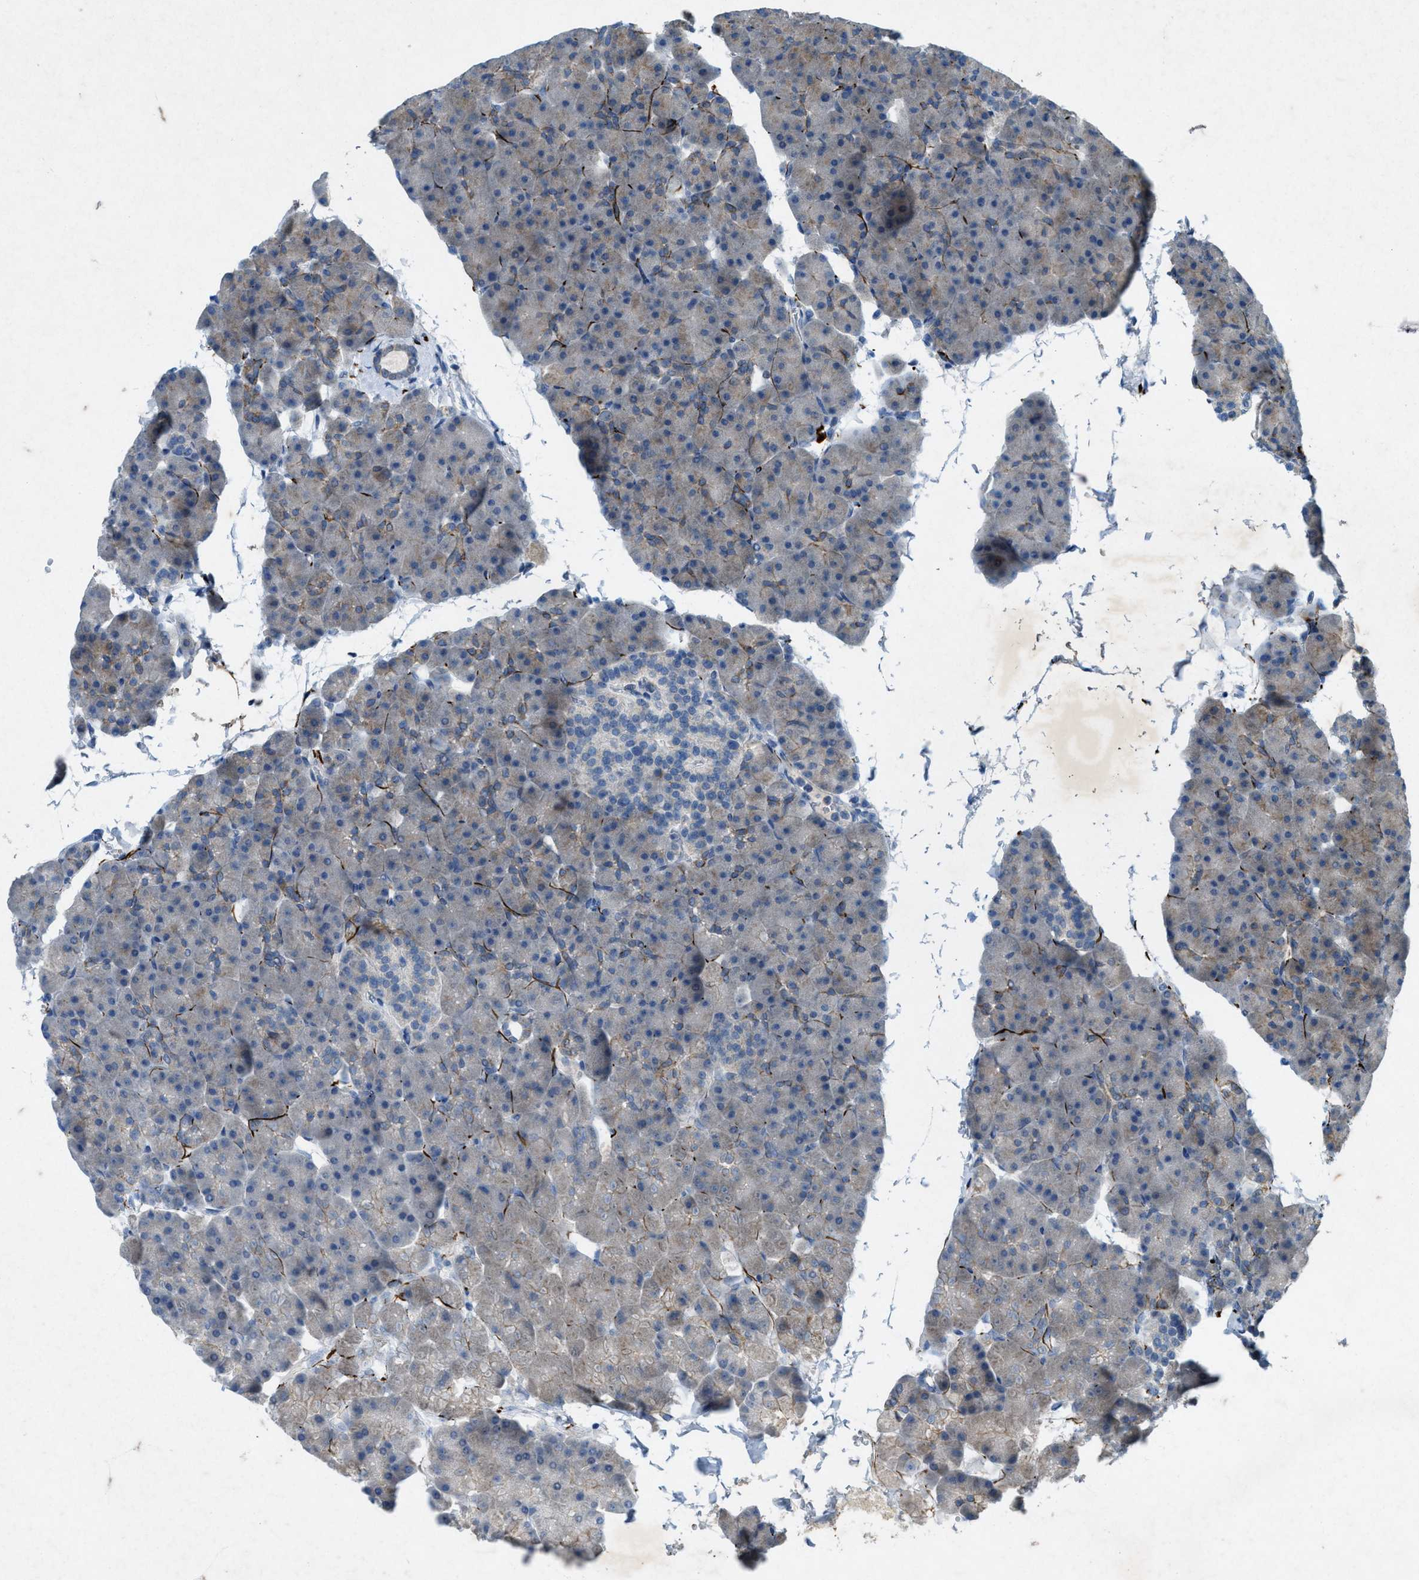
{"staining": {"intensity": "moderate", "quantity": "<25%", "location": "cytoplasmic/membranous"}, "tissue": "pancreas", "cell_type": "Exocrine glandular cells", "image_type": "normal", "snomed": [{"axis": "morphology", "description": "Normal tissue, NOS"}, {"axis": "topography", "description": "Pancreas"}], "caption": "Immunohistochemistry micrograph of benign pancreas stained for a protein (brown), which exhibits low levels of moderate cytoplasmic/membranous staining in approximately <25% of exocrine glandular cells.", "gene": "URGCP", "patient": {"sex": "male", "age": 35}}